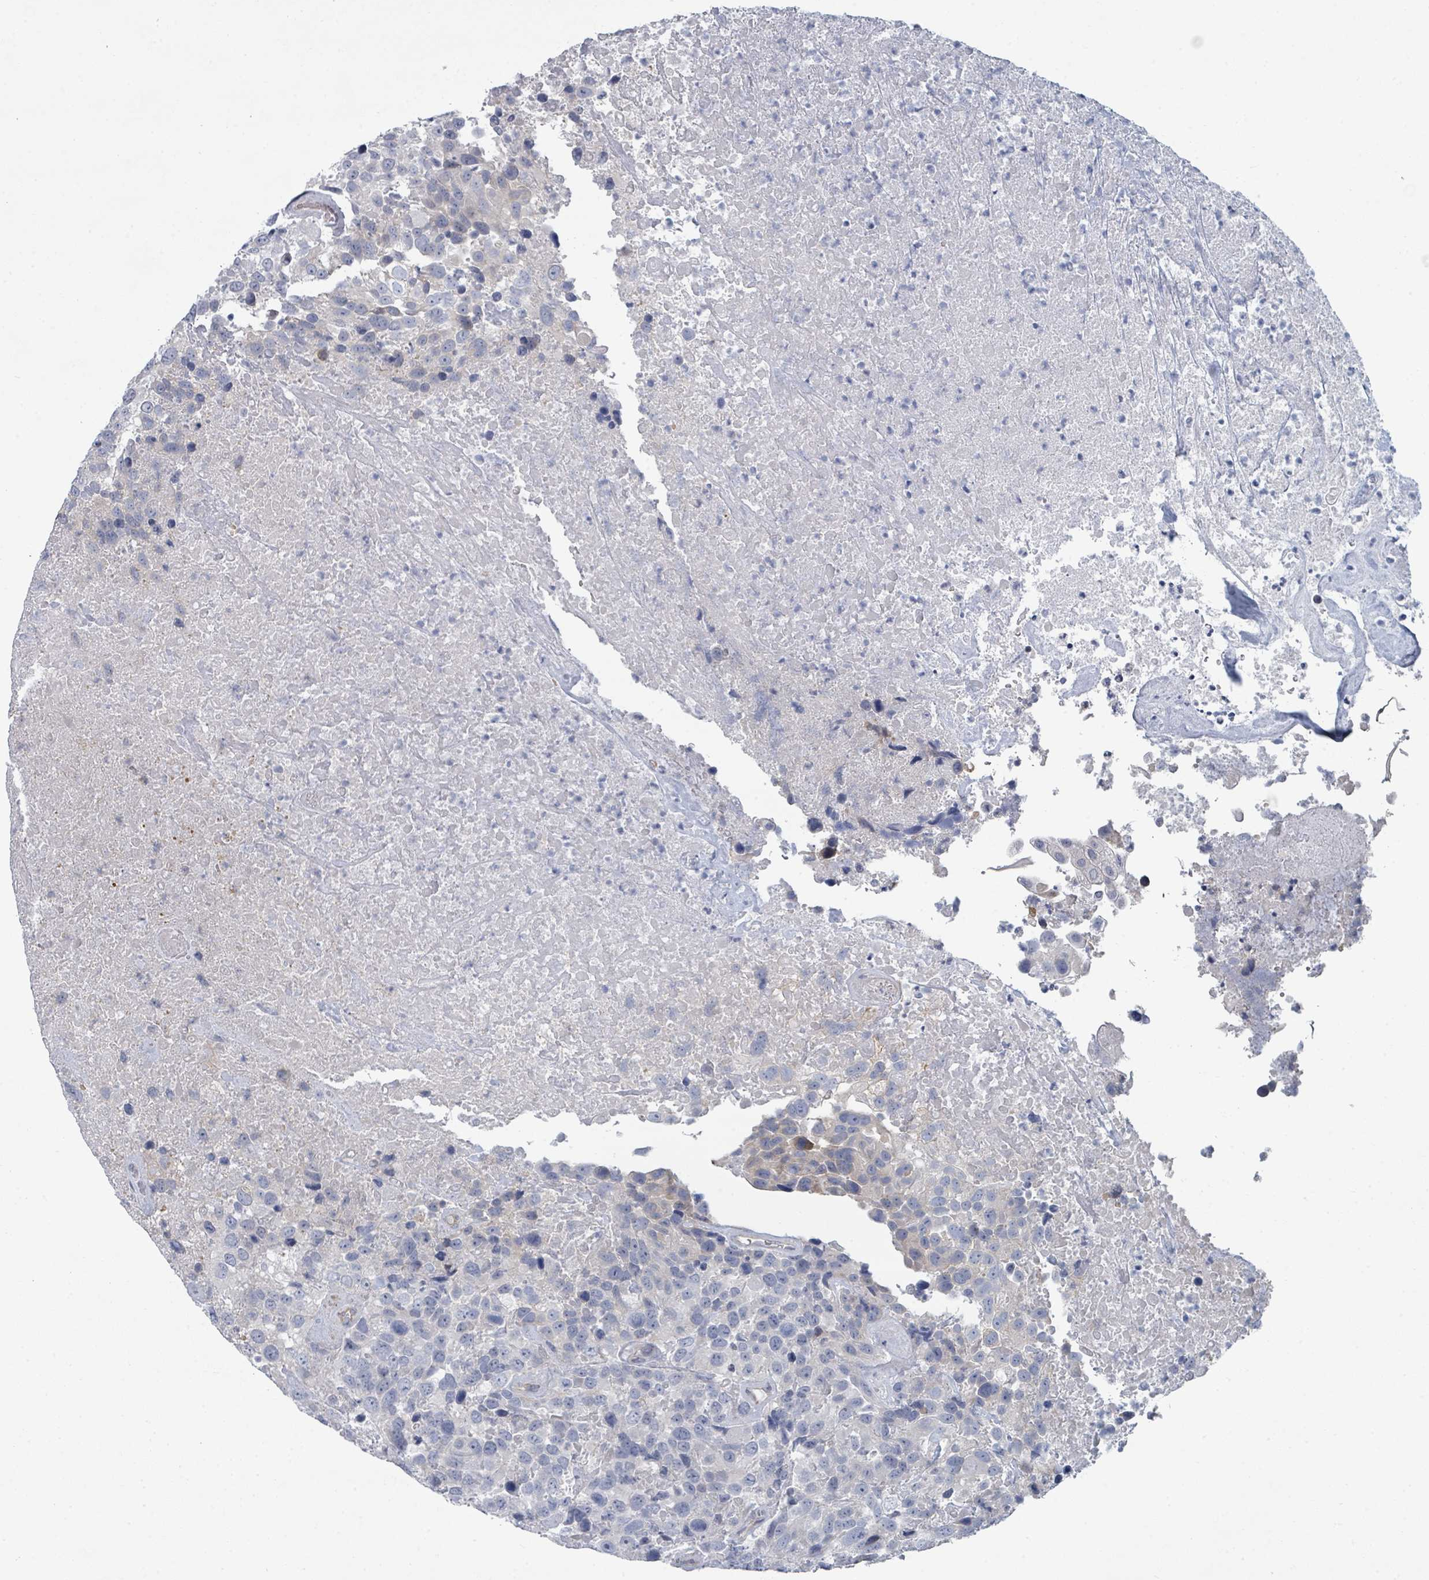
{"staining": {"intensity": "negative", "quantity": "none", "location": "none"}, "tissue": "urothelial cancer", "cell_type": "Tumor cells", "image_type": "cancer", "snomed": [{"axis": "morphology", "description": "Urothelial carcinoma, High grade"}, {"axis": "topography", "description": "Urinary bladder"}], "caption": "Image shows no protein expression in tumor cells of high-grade urothelial carcinoma tissue.", "gene": "SLC25A45", "patient": {"sex": "female", "age": 70}}